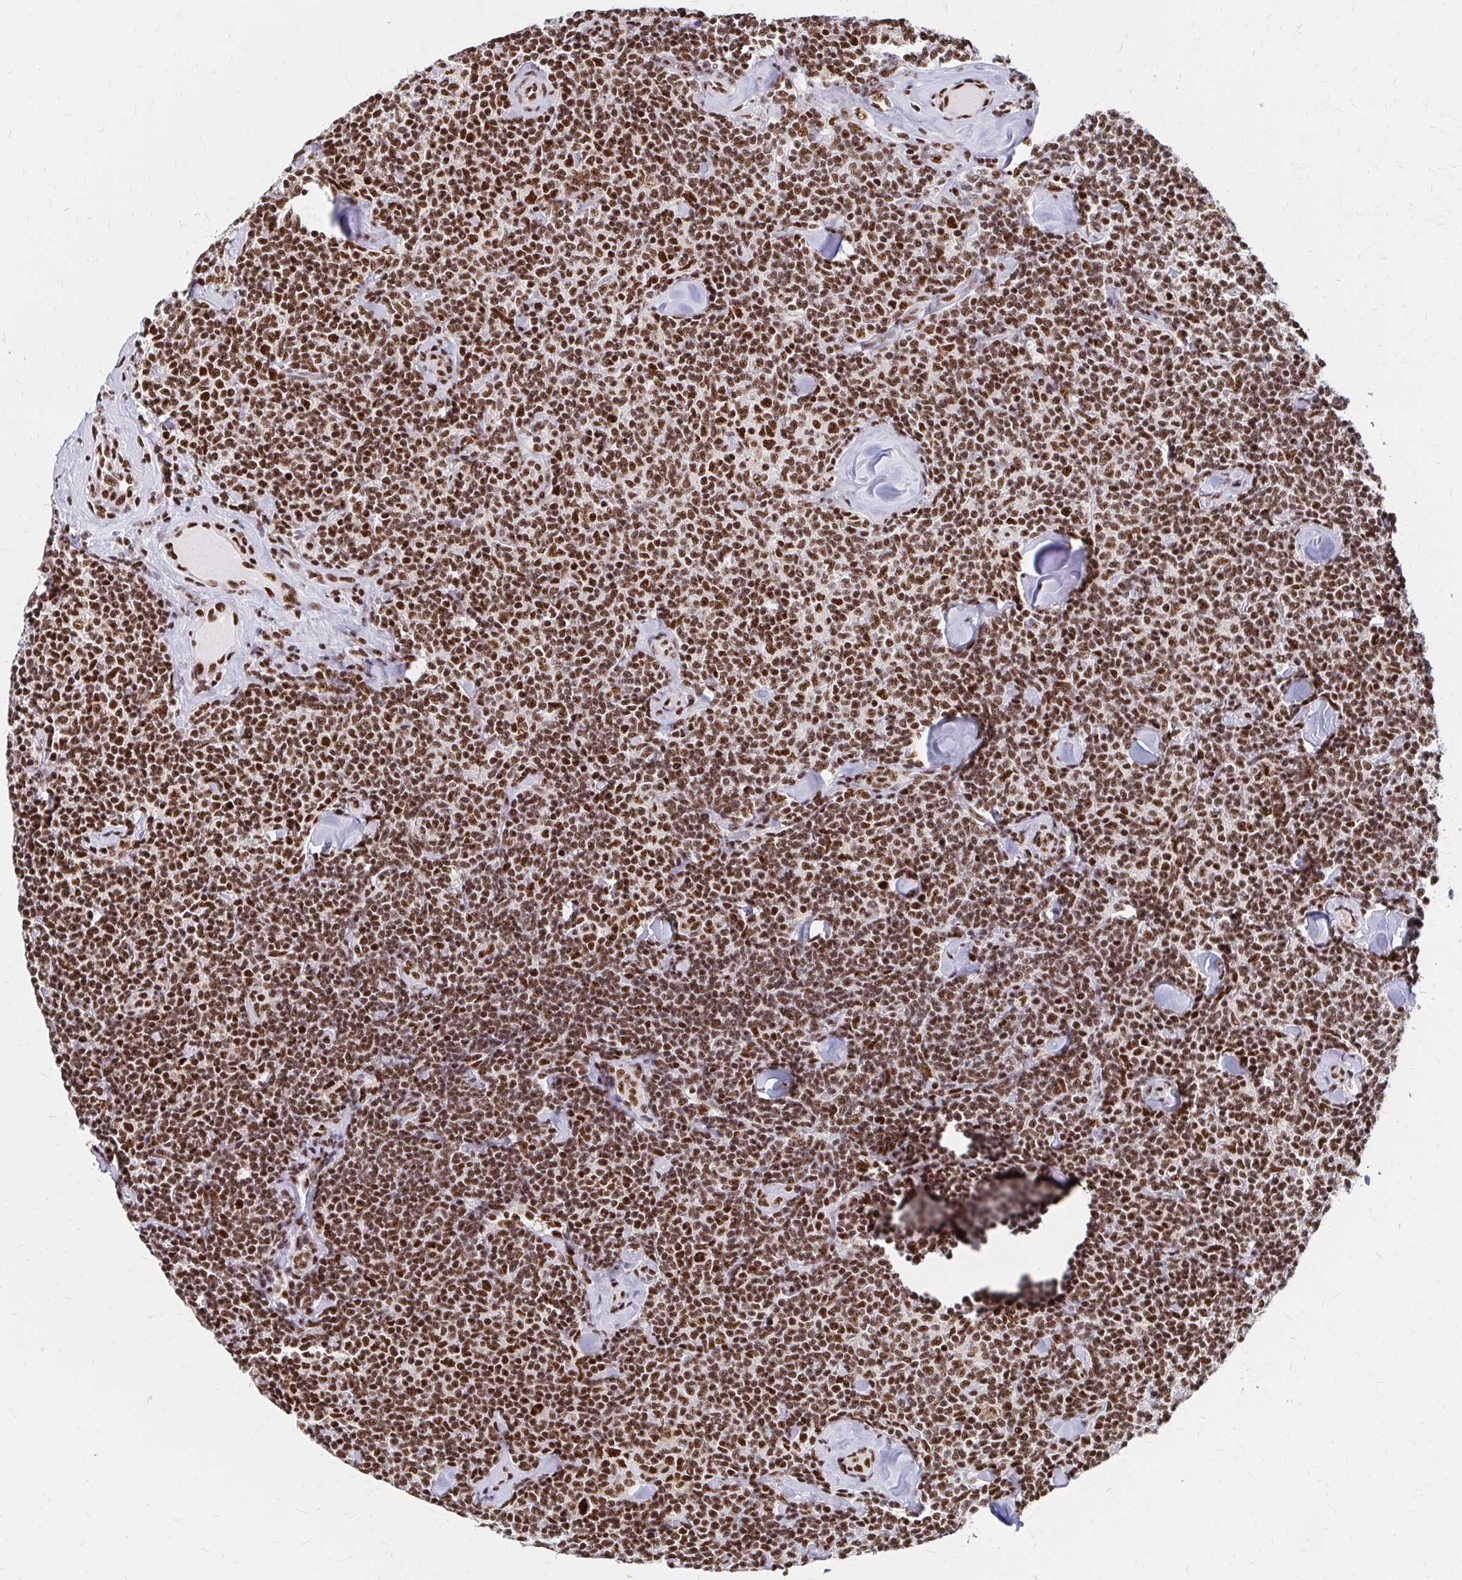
{"staining": {"intensity": "strong", "quantity": ">75%", "location": "nuclear"}, "tissue": "lymphoma", "cell_type": "Tumor cells", "image_type": "cancer", "snomed": [{"axis": "morphology", "description": "Malignant lymphoma, non-Hodgkin's type, Low grade"}, {"axis": "topography", "description": "Lymph node"}], "caption": "Protein expression analysis of malignant lymphoma, non-Hodgkin's type (low-grade) reveals strong nuclear expression in about >75% of tumor cells. (DAB IHC with brightfield microscopy, high magnification).", "gene": "CNKSR3", "patient": {"sex": "female", "age": 56}}